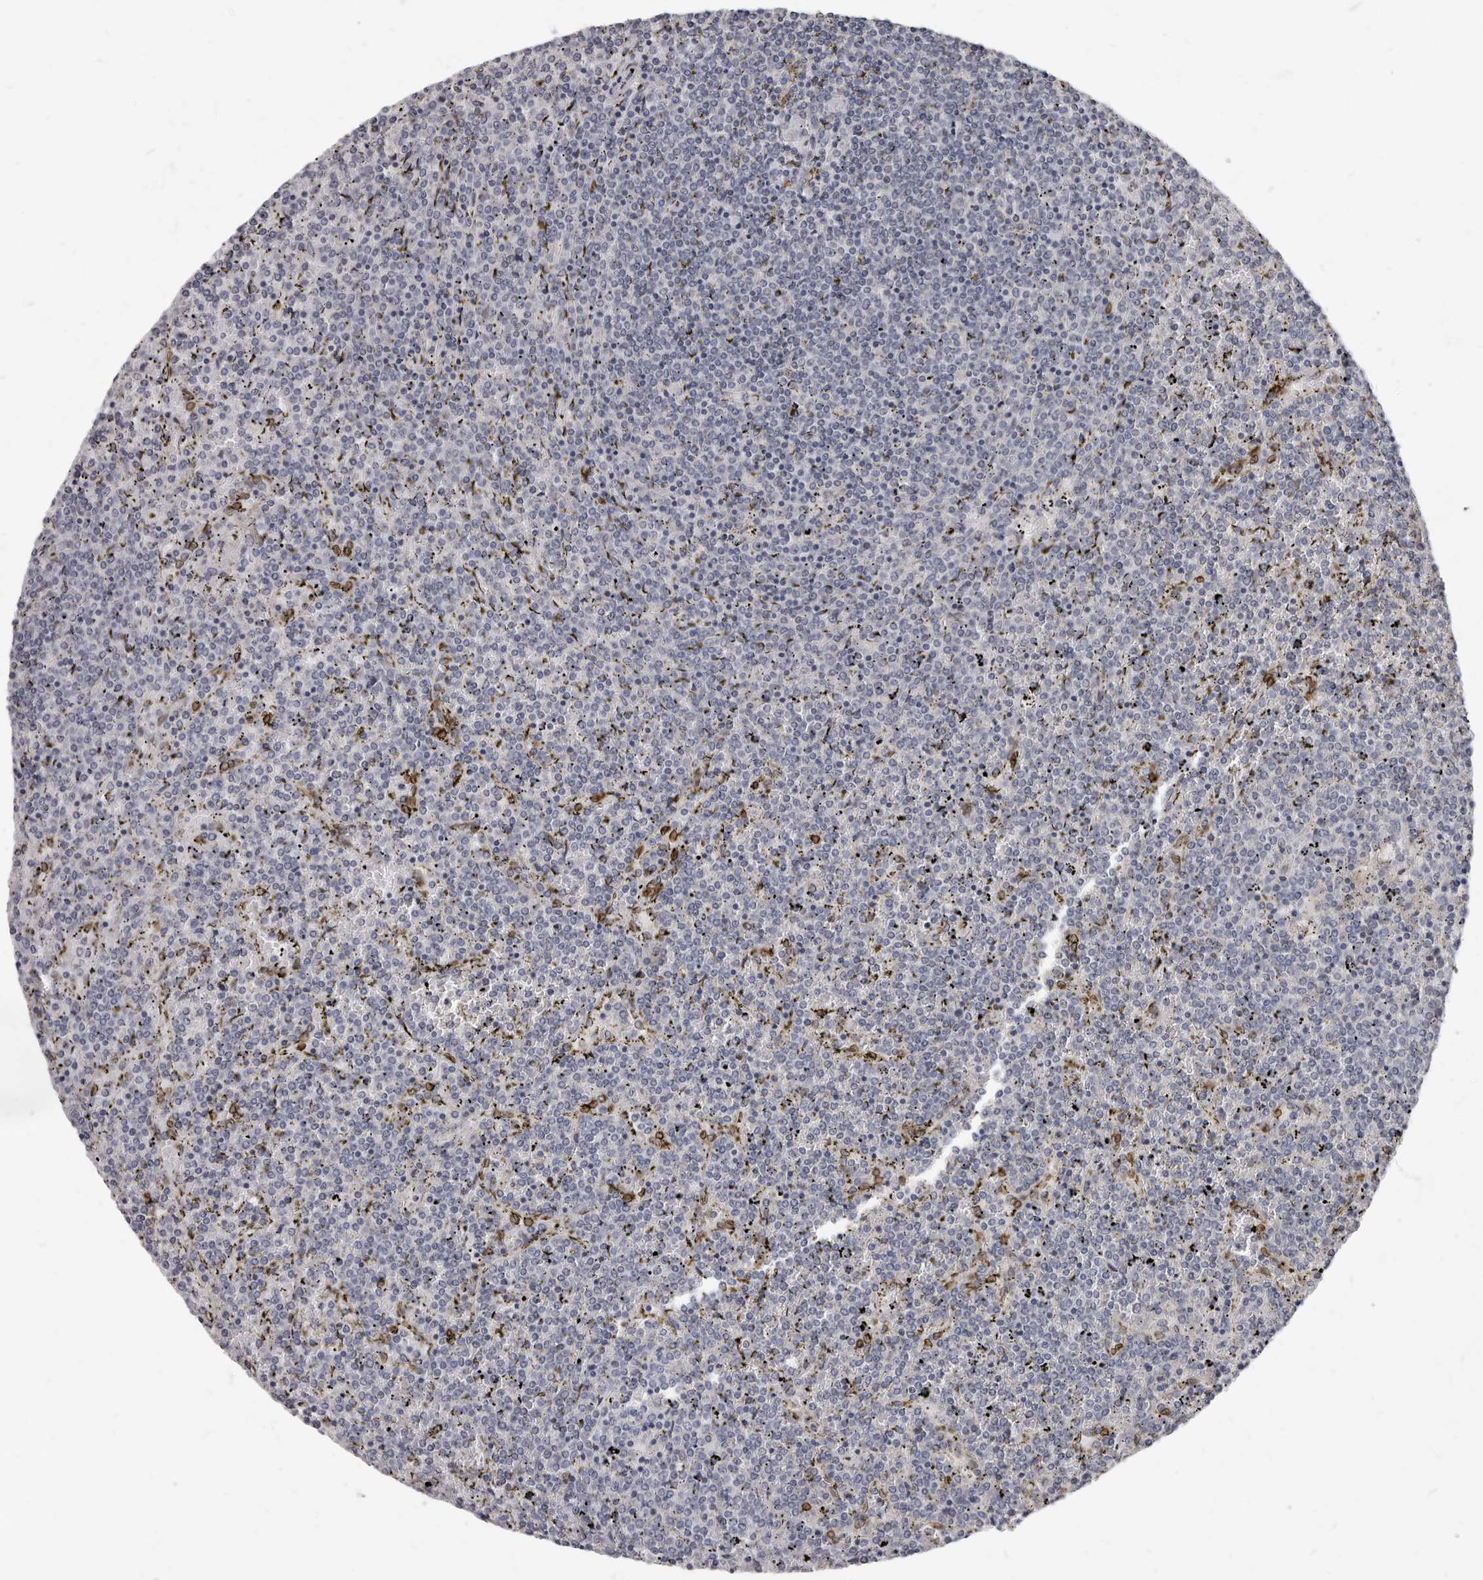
{"staining": {"intensity": "negative", "quantity": "none", "location": "none"}, "tissue": "lymphoma", "cell_type": "Tumor cells", "image_type": "cancer", "snomed": [{"axis": "morphology", "description": "Malignant lymphoma, non-Hodgkin's type, Low grade"}, {"axis": "topography", "description": "Spleen"}], "caption": "This is a histopathology image of IHC staining of lymphoma, which shows no expression in tumor cells.", "gene": "MRGPRF", "patient": {"sex": "female", "age": 19}}